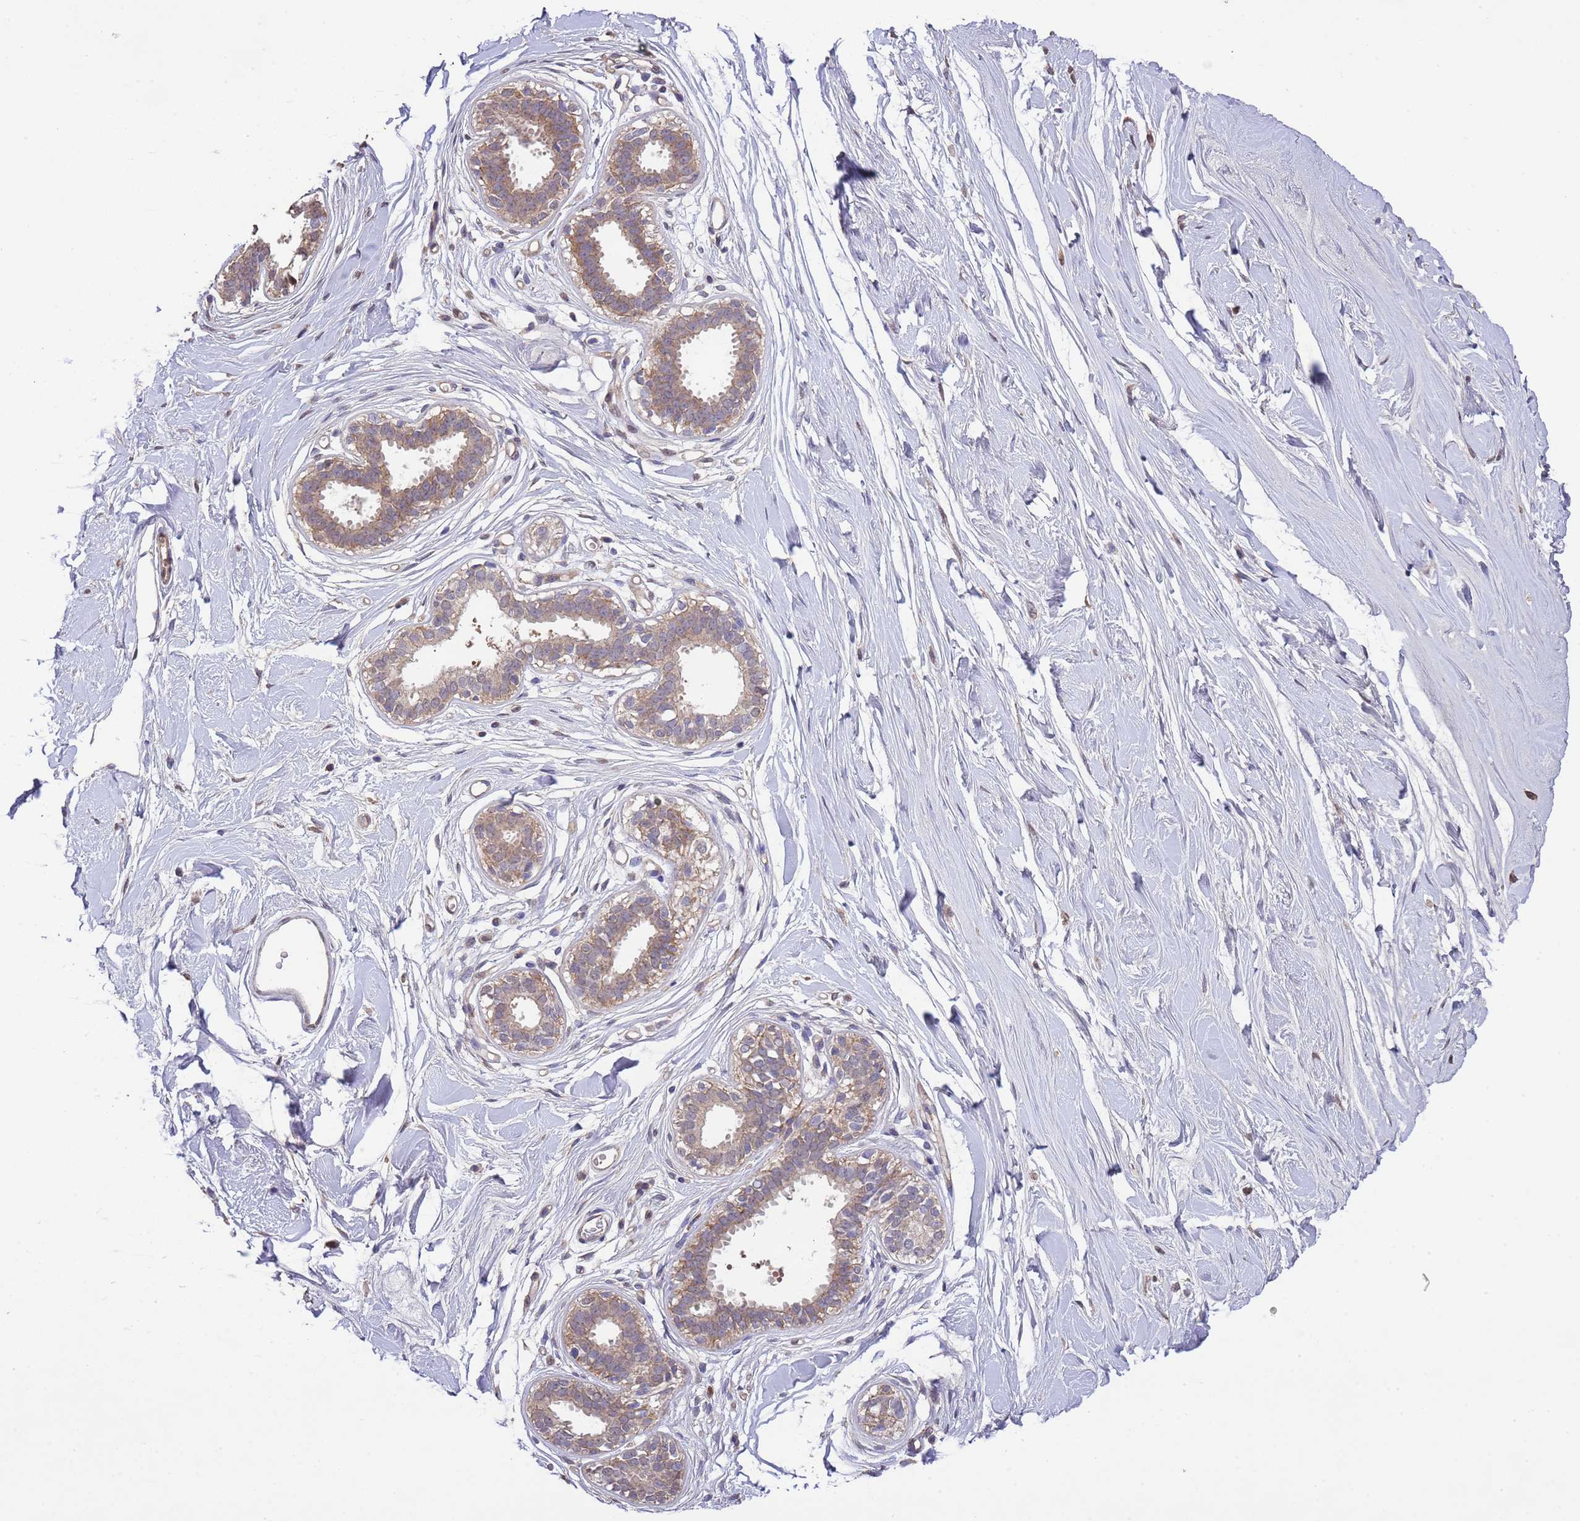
{"staining": {"intensity": "negative", "quantity": "none", "location": "none"}, "tissue": "breast", "cell_type": "Adipocytes", "image_type": "normal", "snomed": [{"axis": "morphology", "description": "Normal tissue, NOS"}, {"axis": "topography", "description": "Breast"}], "caption": "The immunohistochemistry (IHC) photomicrograph has no significant staining in adipocytes of breast. (Immunohistochemistry, brightfield microscopy, high magnification).", "gene": "NPHP1", "patient": {"sex": "female", "age": 45}}